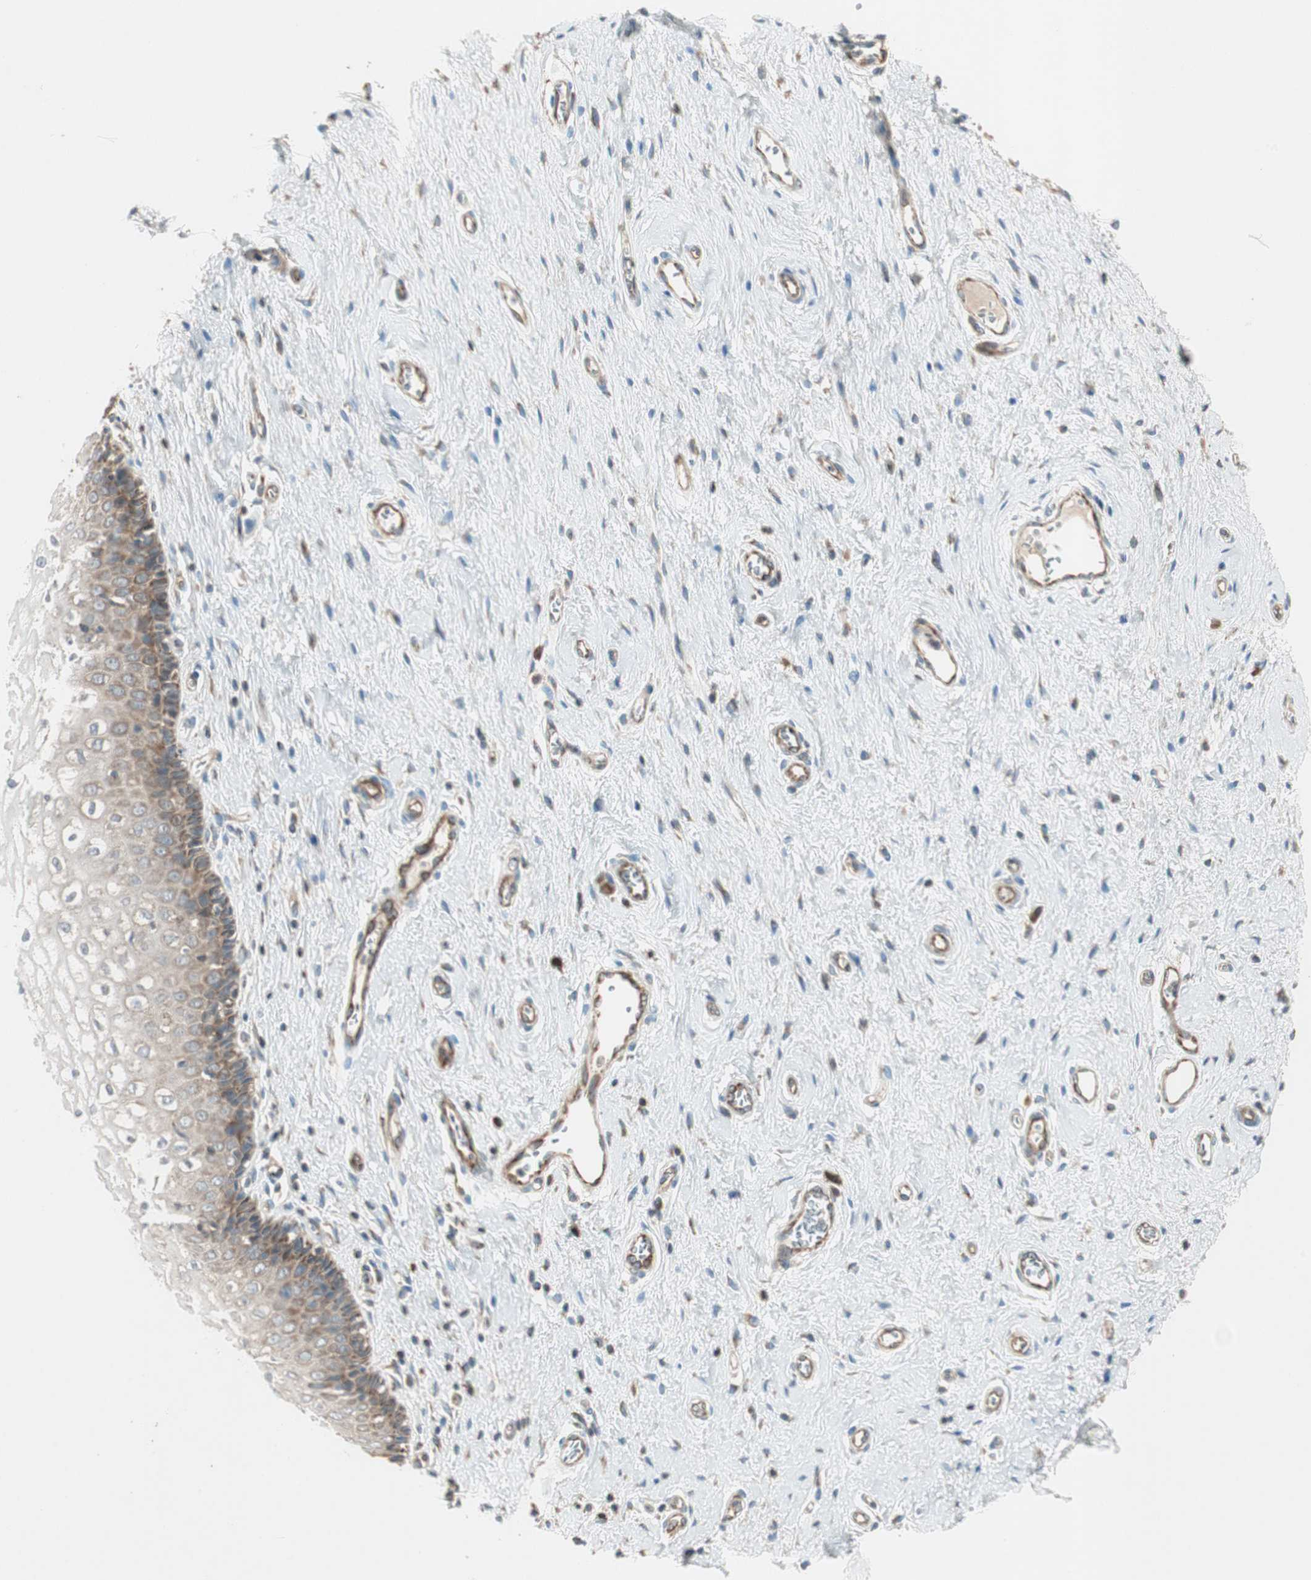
{"staining": {"intensity": "moderate", "quantity": "25%-75%", "location": "cytoplasmic/membranous"}, "tissue": "vagina", "cell_type": "Squamous epithelial cells", "image_type": "normal", "snomed": [{"axis": "morphology", "description": "Normal tissue, NOS"}, {"axis": "topography", "description": "Soft tissue"}, {"axis": "topography", "description": "Vagina"}], "caption": "IHC photomicrograph of benign vagina: vagina stained using immunohistochemistry shows medium levels of moderate protein expression localized specifically in the cytoplasmic/membranous of squamous epithelial cells, appearing as a cytoplasmic/membranous brown color.", "gene": "CHADL", "patient": {"sex": "female", "age": 61}}